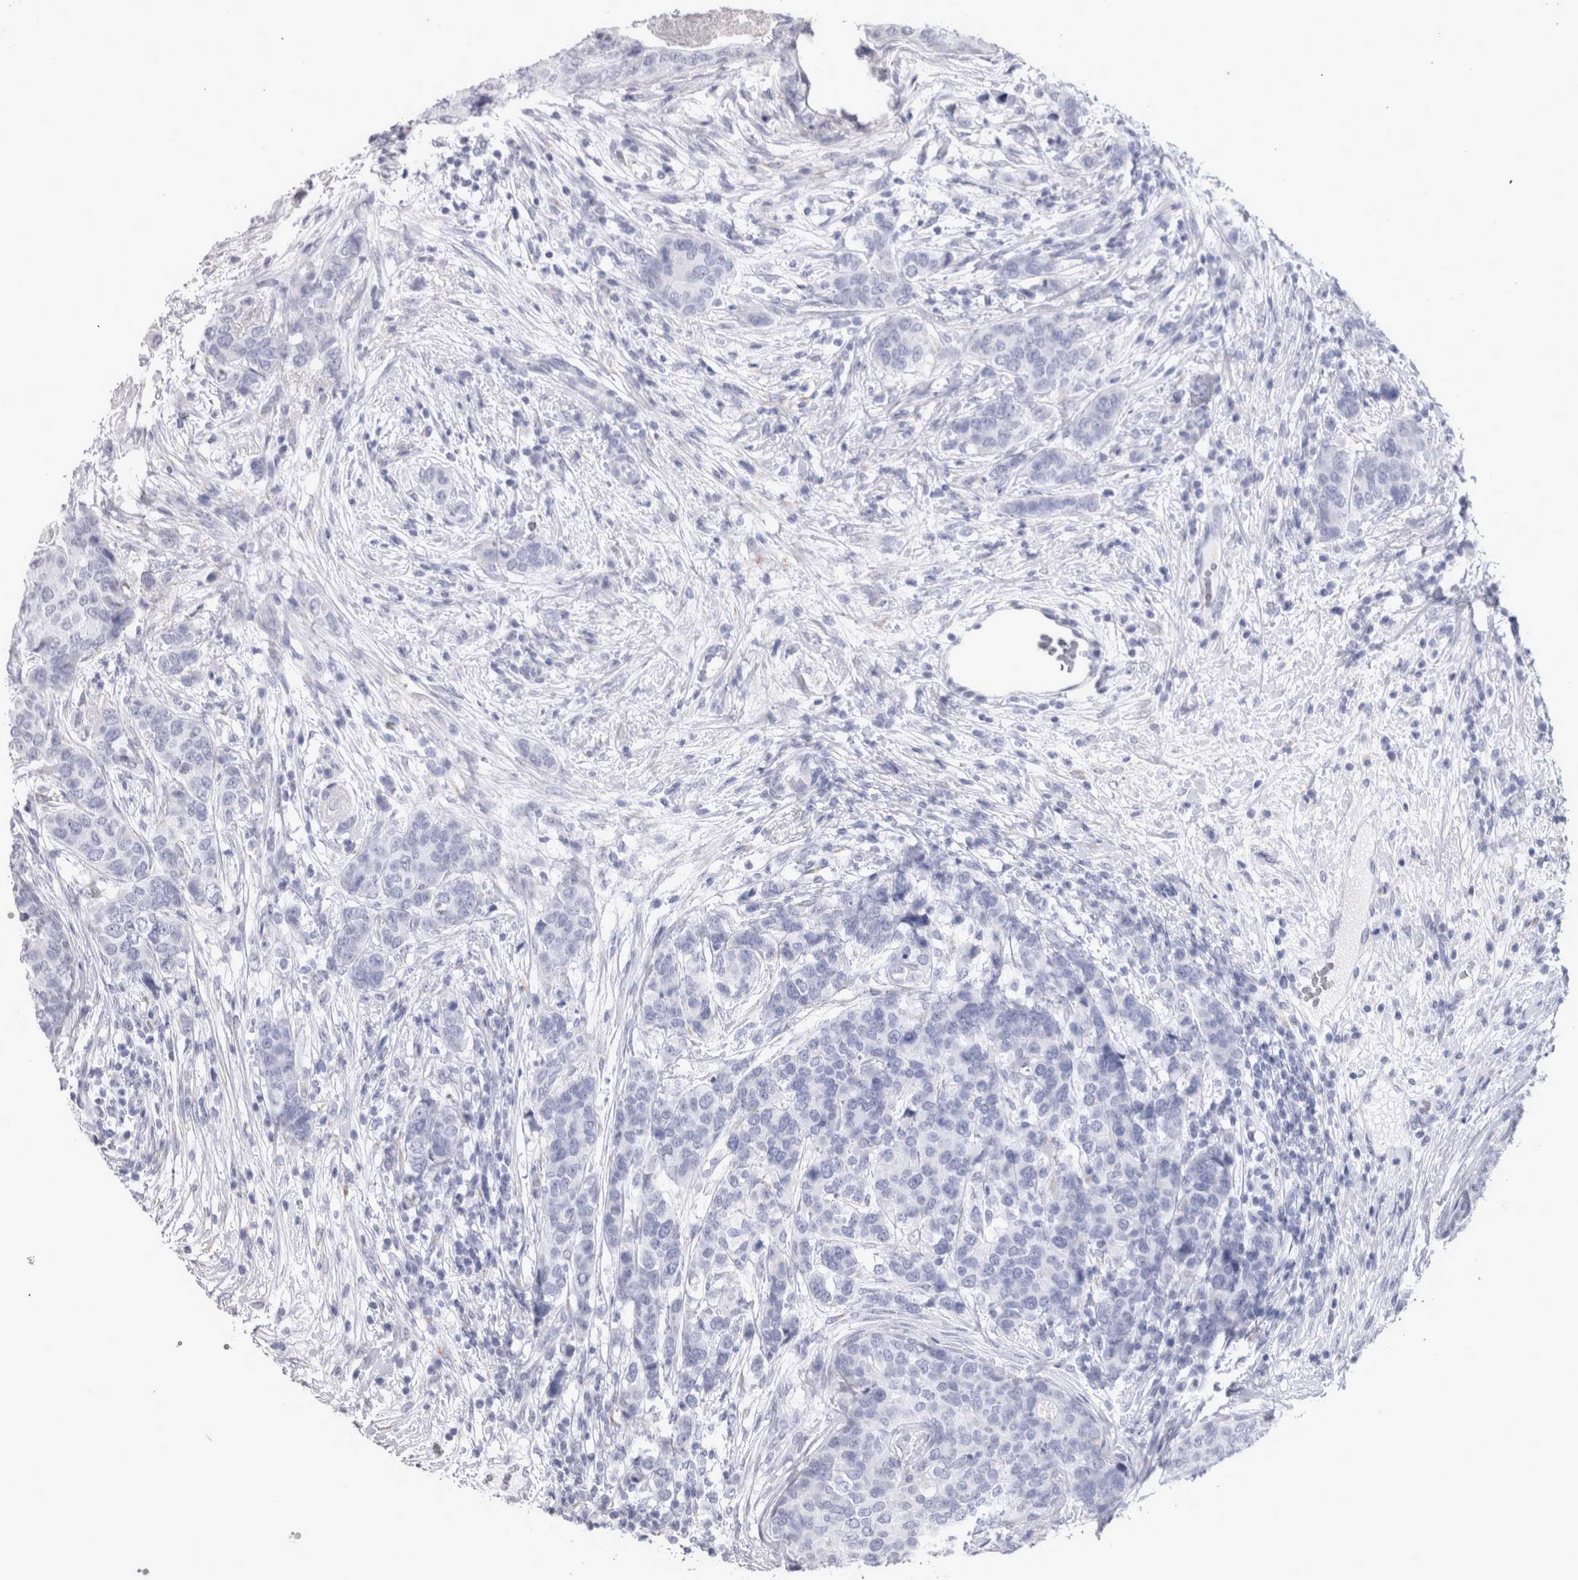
{"staining": {"intensity": "negative", "quantity": "none", "location": "none"}, "tissue": "breast cancer", "cell_type": "Tumor cells", "image_type": "cancer", "snomed": [{"axis": "morphology", "description": "Lobular carcinoma"}, {"axis": "topography", "description": "Breast"}], "caption": "Human breast cancer (lobular carcinoma) stained for a protein using immunohistochemistry (IHC) shows no staining in tumor cells.", "gene": "MSMB", "patient": {"sex": "female", "age": 59}}